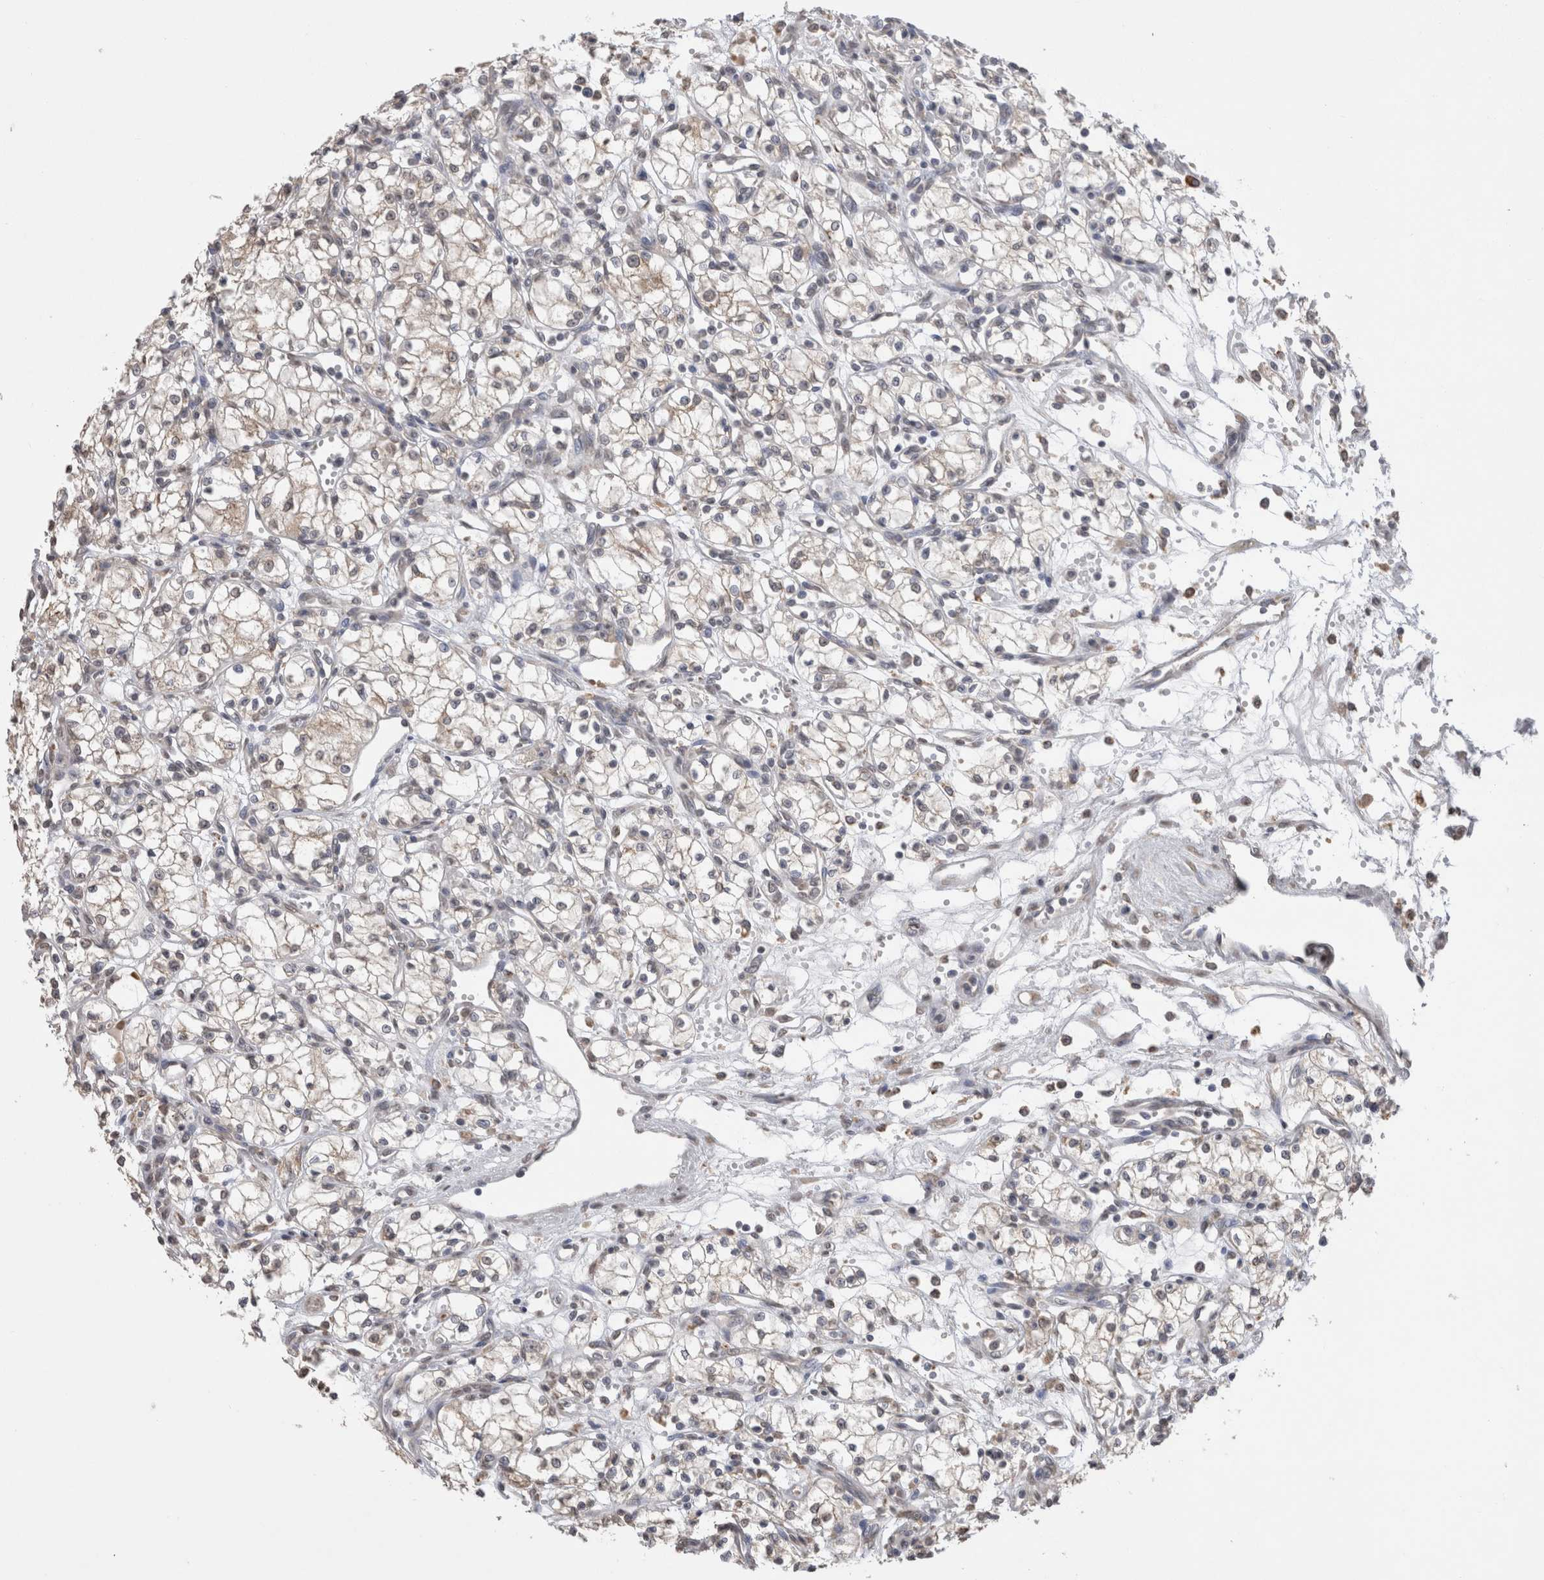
{"staining": {"intensity": "weak", "quantity": "<25%", "location": "cytoplasmic/membranous"}, "tissue": "renal cancer", "cell_type": "Tumor cells", "image_type": "cancer", "snomed": [{"axis": "morphology", "description": "Normal tissue, NOS"}, {"axis": "morphology", "description": "Adenocarcinoma, NOS"}, {"axis": "topography", "description": "Kidney"}], "caption": "This is an immunohistochemistry photomicrograph of human renal adenocarcinoma. There is no positivity in tumor cells.", "gene": "NOMO1", "patient": {"sex": "male", "age": 59}}